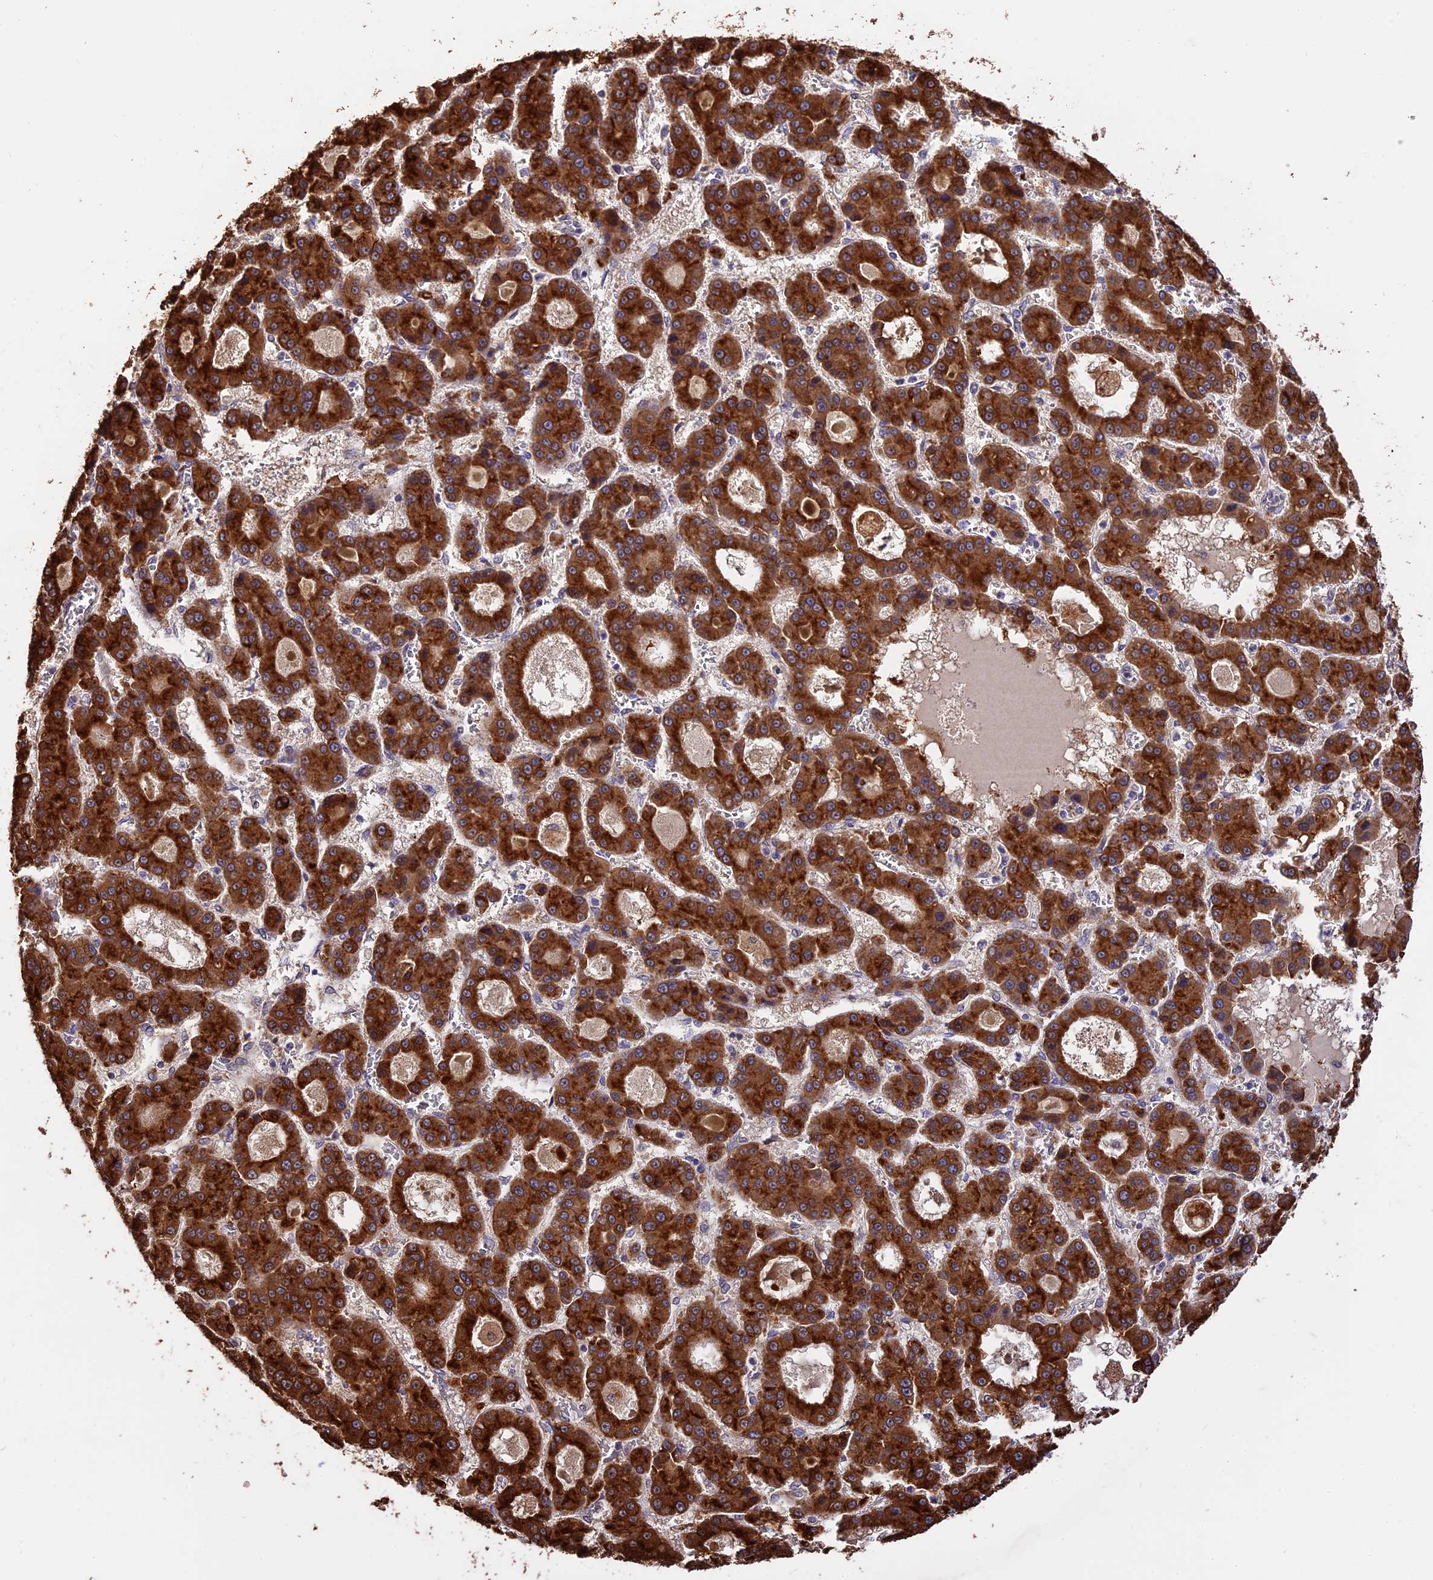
{"staining": {"intensity": "strong", "quantity": ">75%", "location": "cytoplasmic/membranous"}, "tissue": "liver cancer", "cell_type": "Tumor cells", "image_type": "cancer", "snomed": [{"axis": "morphology", "description": "Carcinoma, Hepatocellular, NOS"}, {"axis": "topography", "description": "Liver"}], "caption": "High-magnification brightfield microscopy of liver cancer (hepatocellular carcinoma) stained with DAB (brown) and counterstained with hematoxylin (blue). tumor cells exhibit strong cytoplasmic/membranous expression is seen in approximately>75% of cells.", "gene": "TRMT1", "patient": {"sex": "male", "age": 70}}